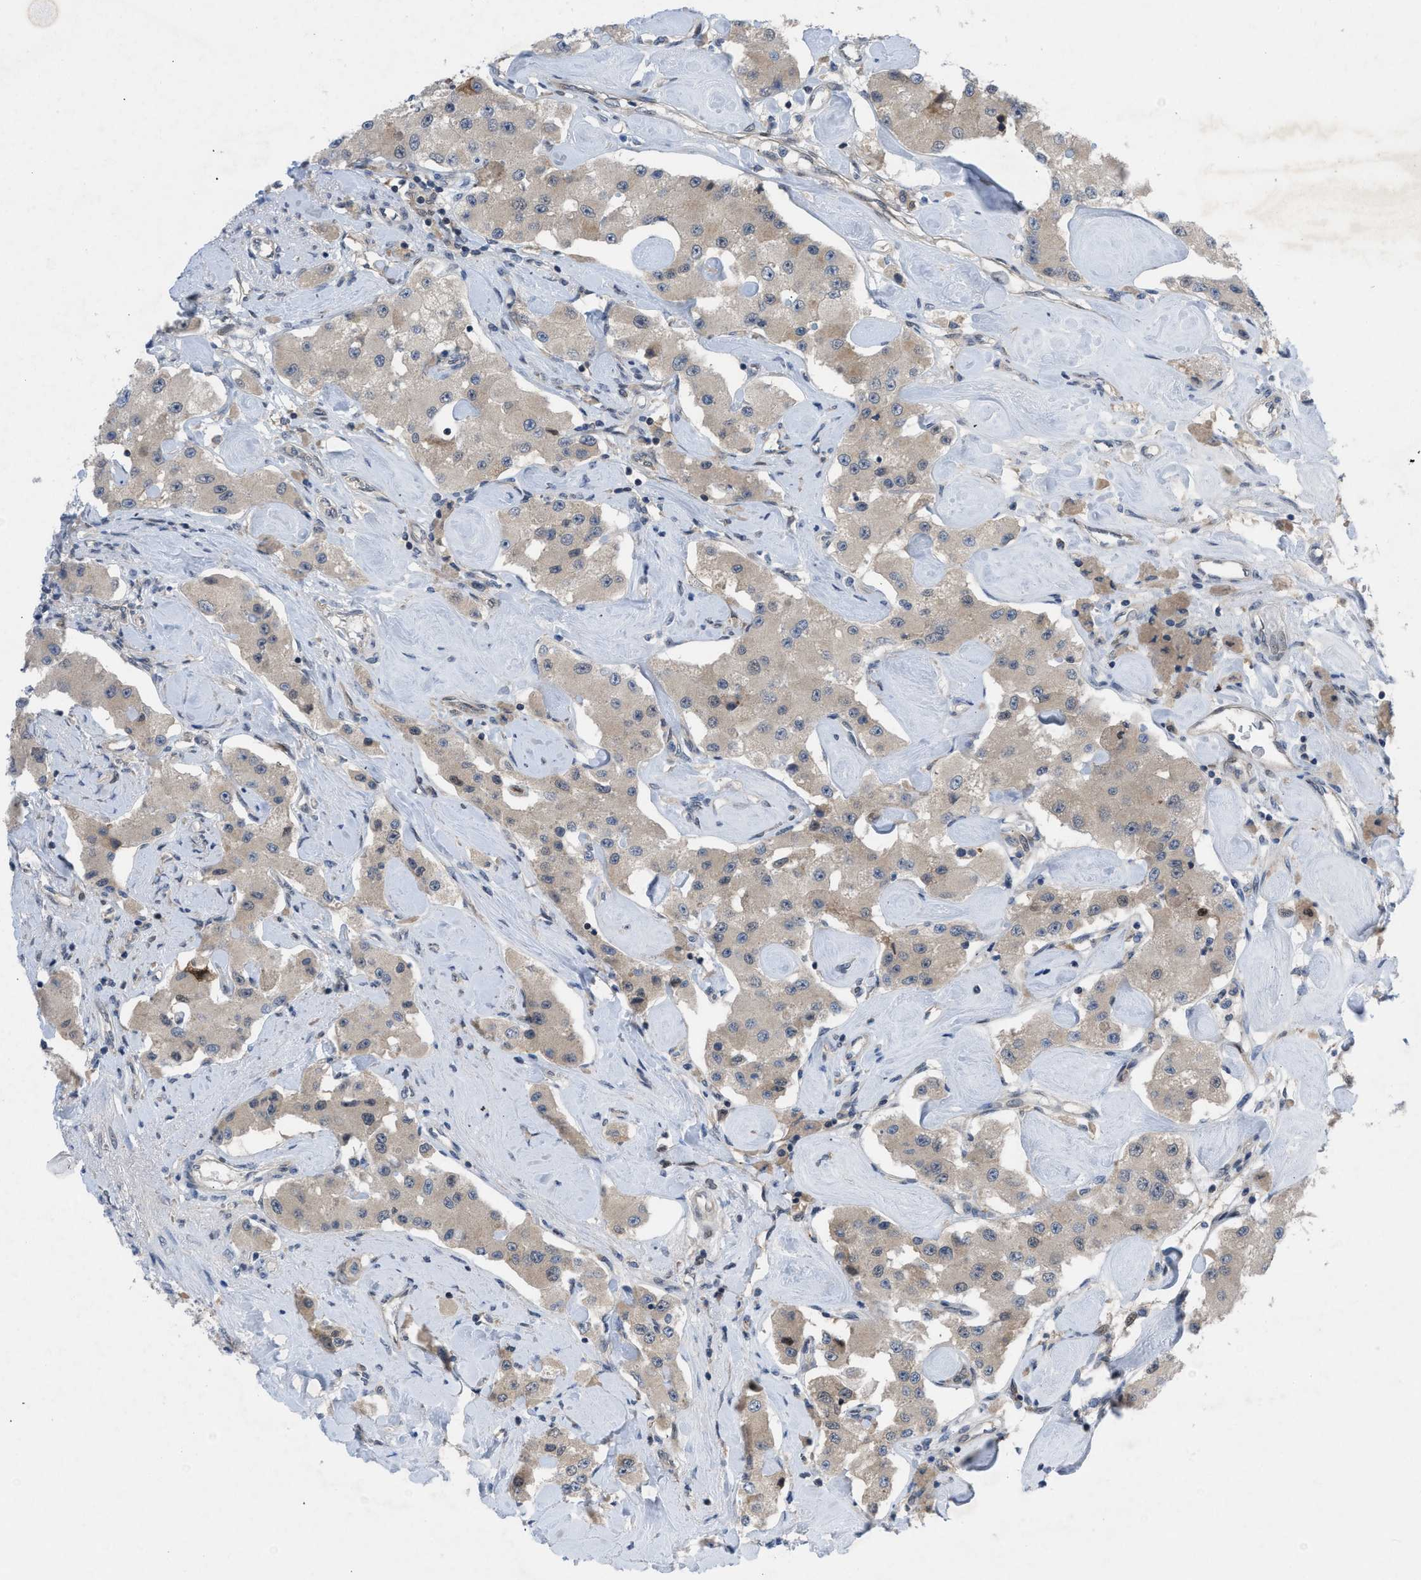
{"staining": {"intensity": "weak", "quantity": ">75%", "location": "cytoplasmic/membranous"}, "tissue": "carcinoid", "cell_type": "Tumor cells", "image_type": "cancer", "snomed": [{"axis": "morphology", "description": "Carcinoid, malignant, NOS"}, {"axis": "topography", "description": "Pancreas"}], "caption": "About >75% of tumor cells in human carcinoid demonstrate weak cytoplasmic/membranous protein staining as visualized by brown immunohistochemical staining.", "gene": "IL17RE", "patient": {"sex": "male", "age": 41}}